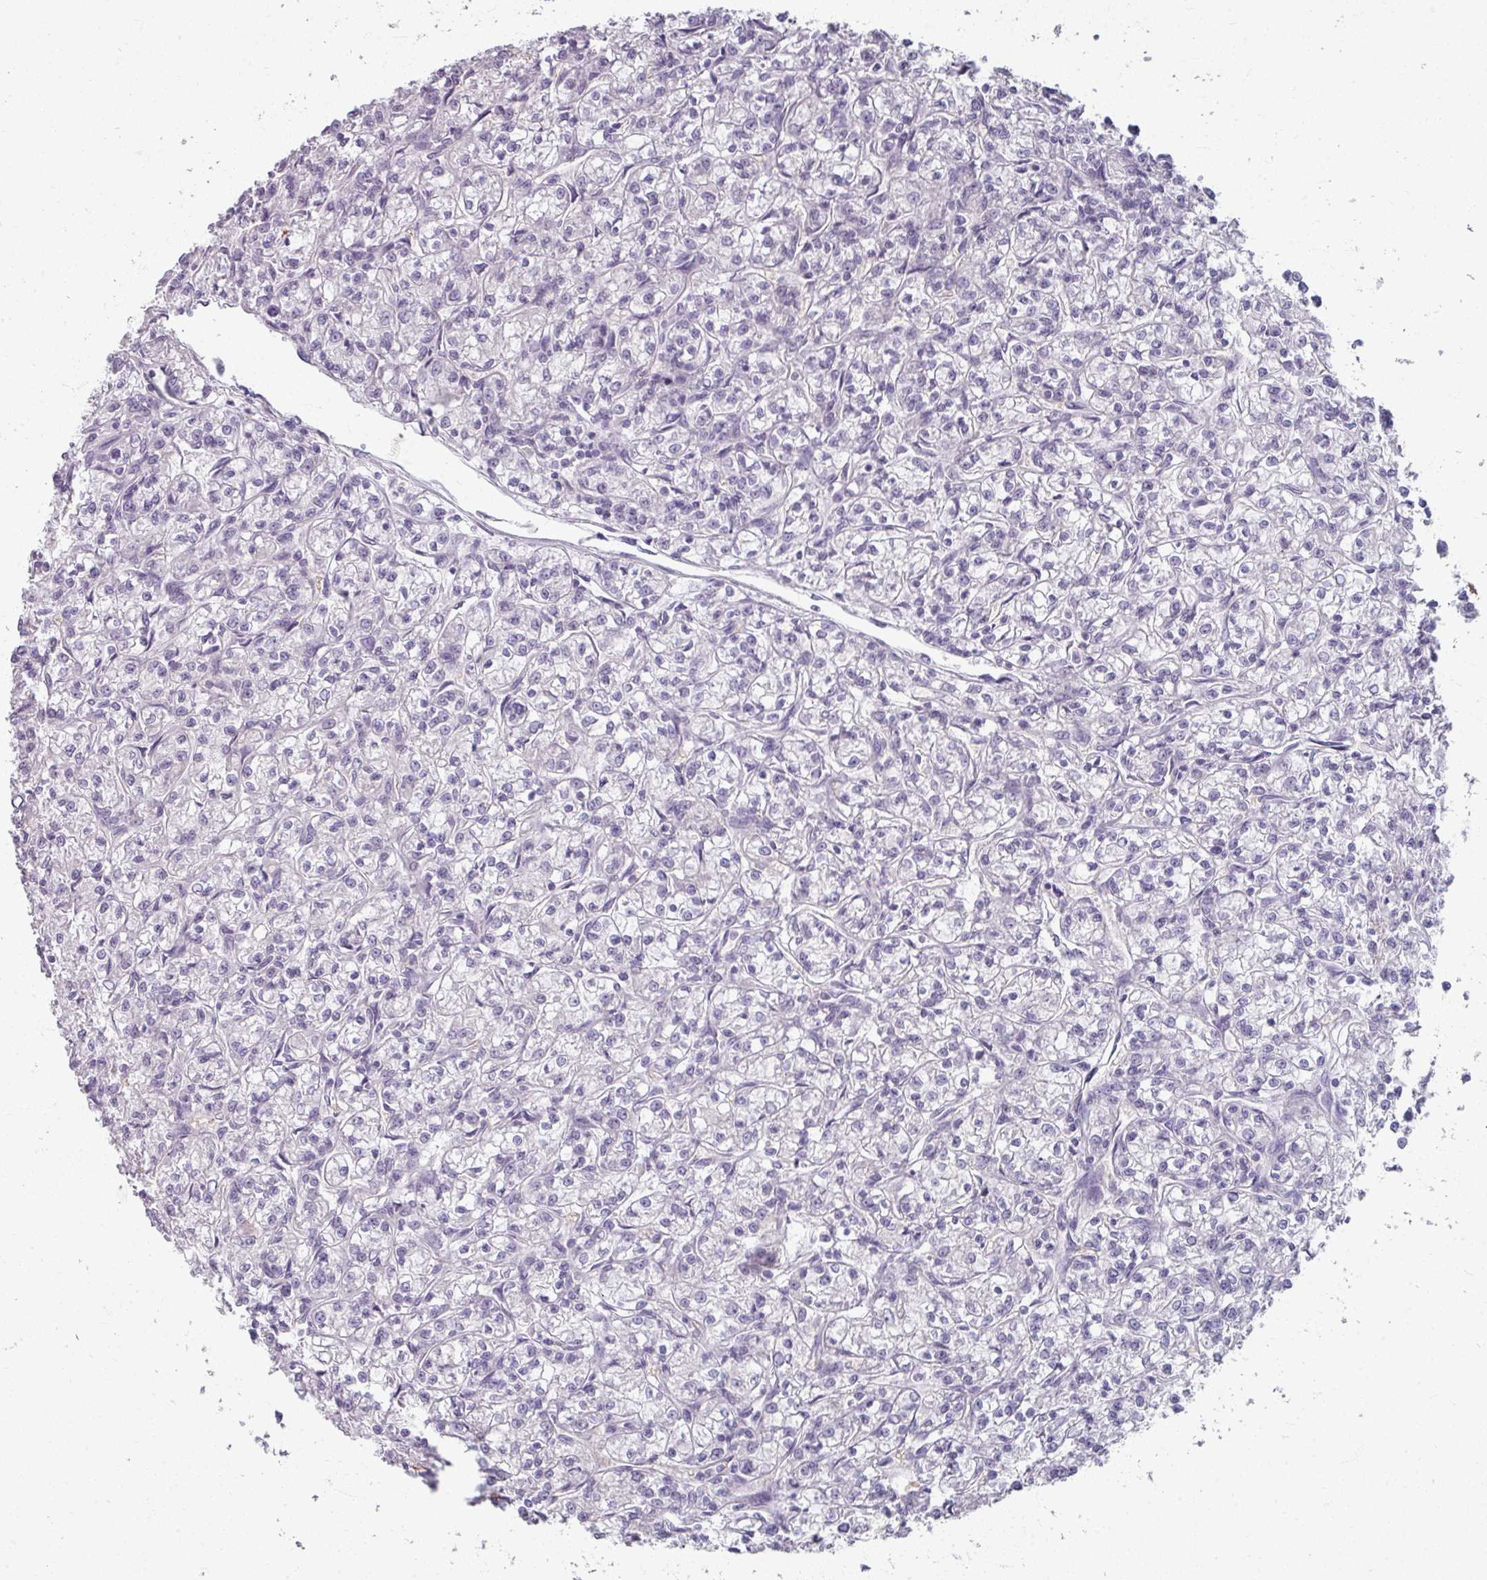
{"staining": {"intensity": "negative", "quantity": "none", "location": "none"}, "tissue": "renal cancer", "cell_type": "Tumor cells", "image_type": "cancer", "snomed": [{"axis": "morphology", "description": "Adenocarcinoma, NOS"}, {"axis": "topography", "description": "Kidney"}], "caption": "Immunohistochemistry (IHC) of human renal cancer (adenocarcinoma) displays no positivity in tumor cells.", "gene": "KMT5C", "patient": {"sex": "female", "age": 59}}